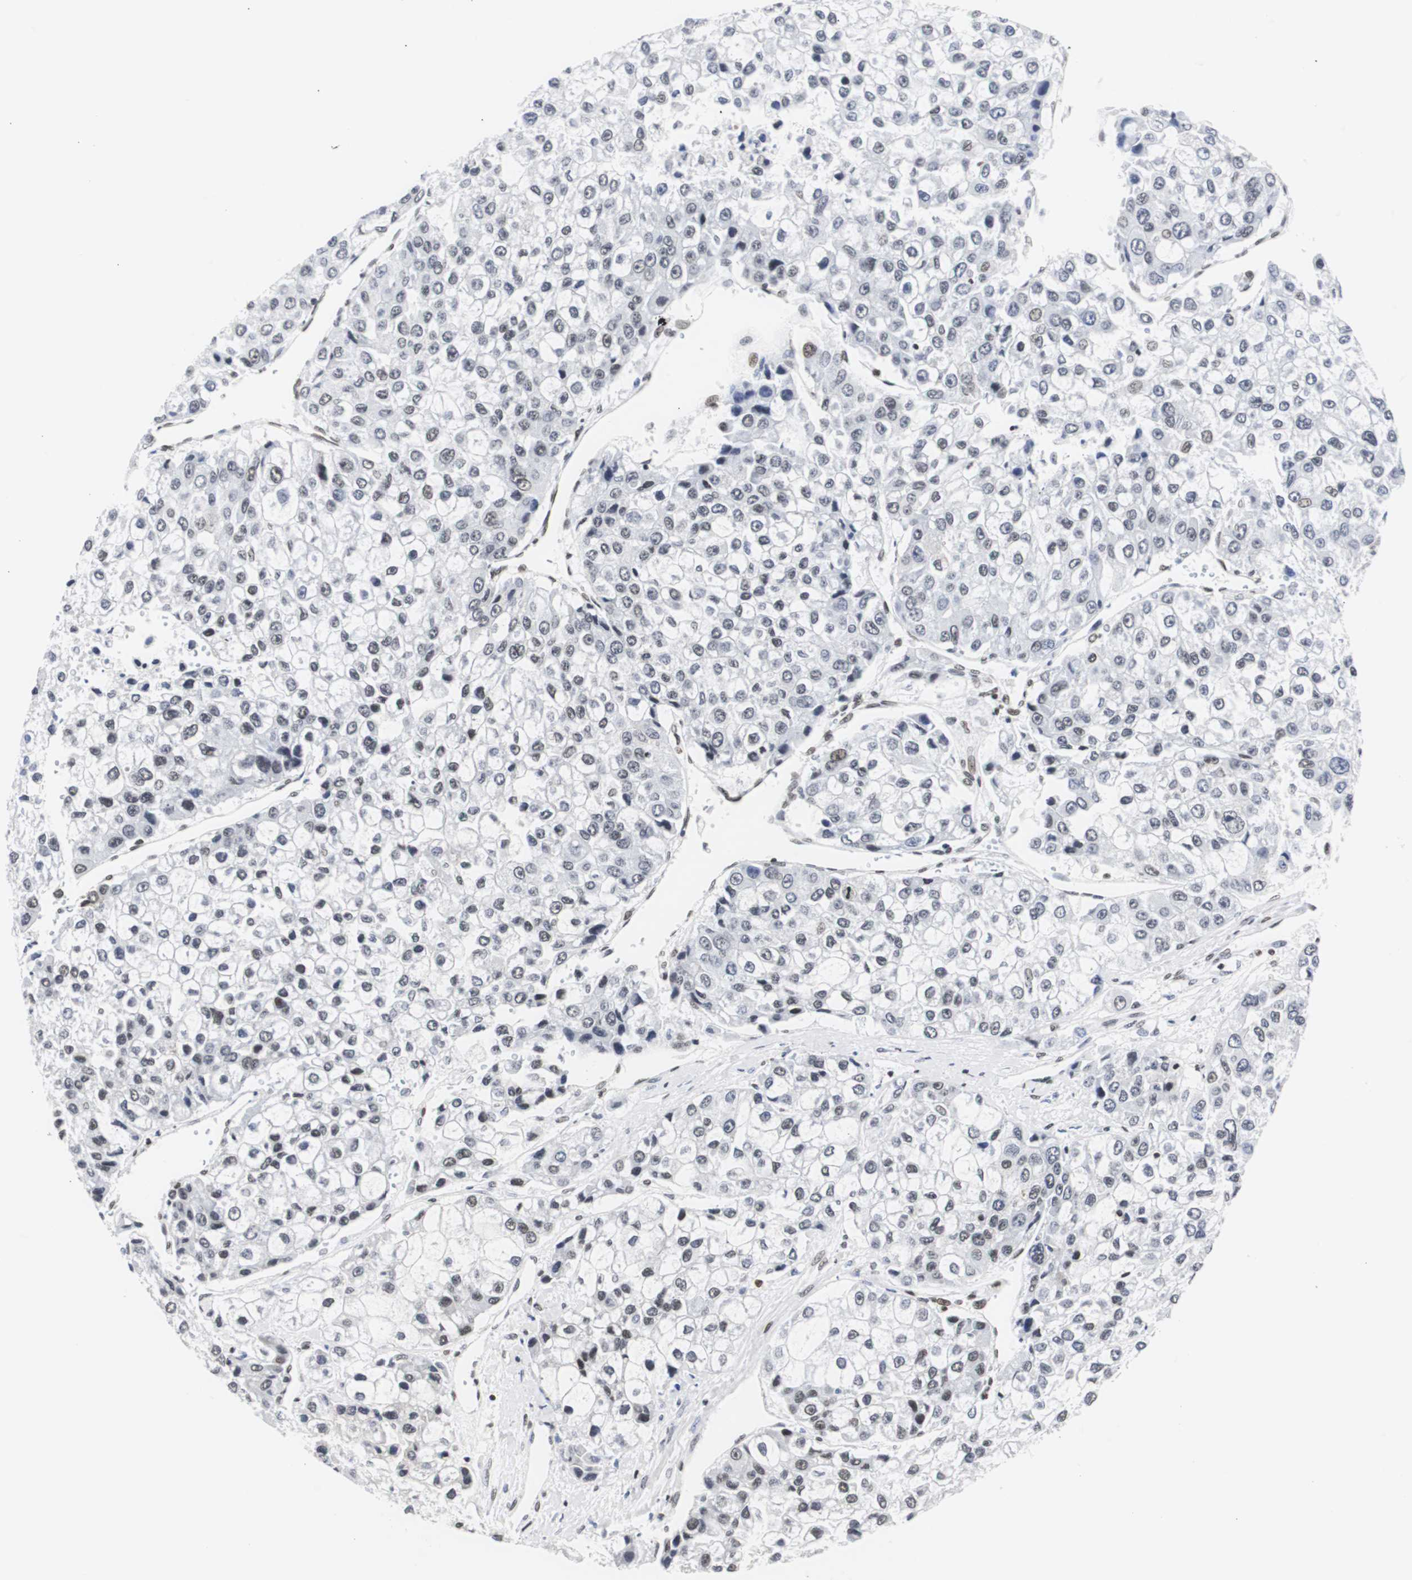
{"staining": {"intensity": "negative", "quantity": "none", "location": "none"}, "tissue": "liver cancer", "cell_type": "Tumor cells", "image_type": "cancer", "snomed": [{"axis": "morphology", "description": "Carcinoma, Hepatocellular, NOS"}, {"axis": "topography", "description": "Liver"}], "caption": "IHC micrograph of liver hepatocellular carcinoma stained for a protein (brown), which reveals no positivity in tumor cells. (DAB immunohistochemistry (IHC) with hematoxylin counter stain).", "gene": "HNRNPH2", "patient": {"sex": "female", "age": 66}}